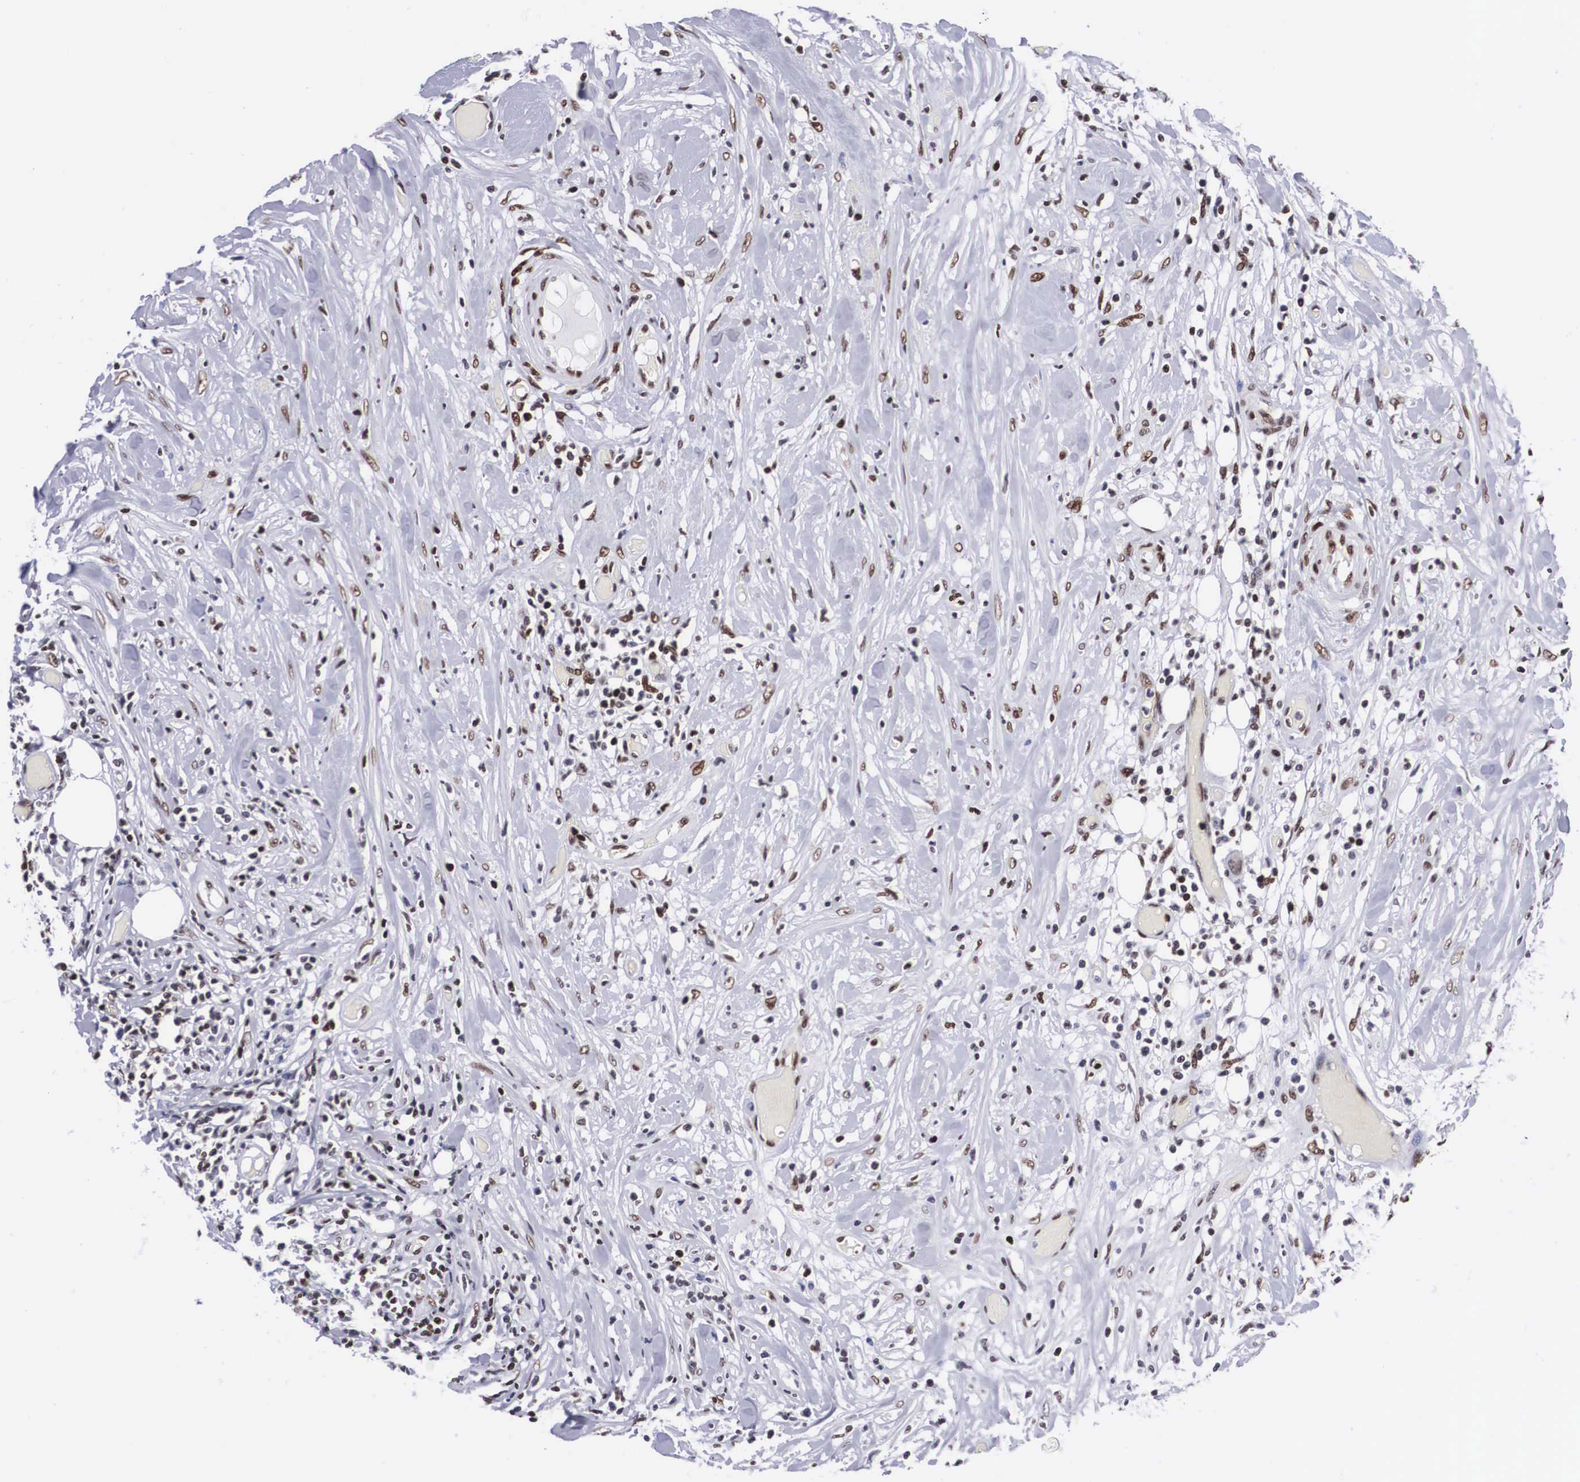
{"staining": {"intensity": "strong", "quantity": ">75%", "location": "nuclear"}, "tissue": "lymphoma", "cell_type": "Tumor cells", "image_type": "cancer", "snomed": [{"axis": "morphology", "description": "Malignant lymphoma, non-Hodgkin's type, High grade"}, {"axis": "topography", "description": "Colon"}], "caption": "IHC (DAB (3,3'-diaminobenzidine)) staining of human lymphoma shows strong nuclear protein expression in approximately >75% of tumor cells.", "gene": "MECP2", "patient": {"sex": "male", "age": 82}}